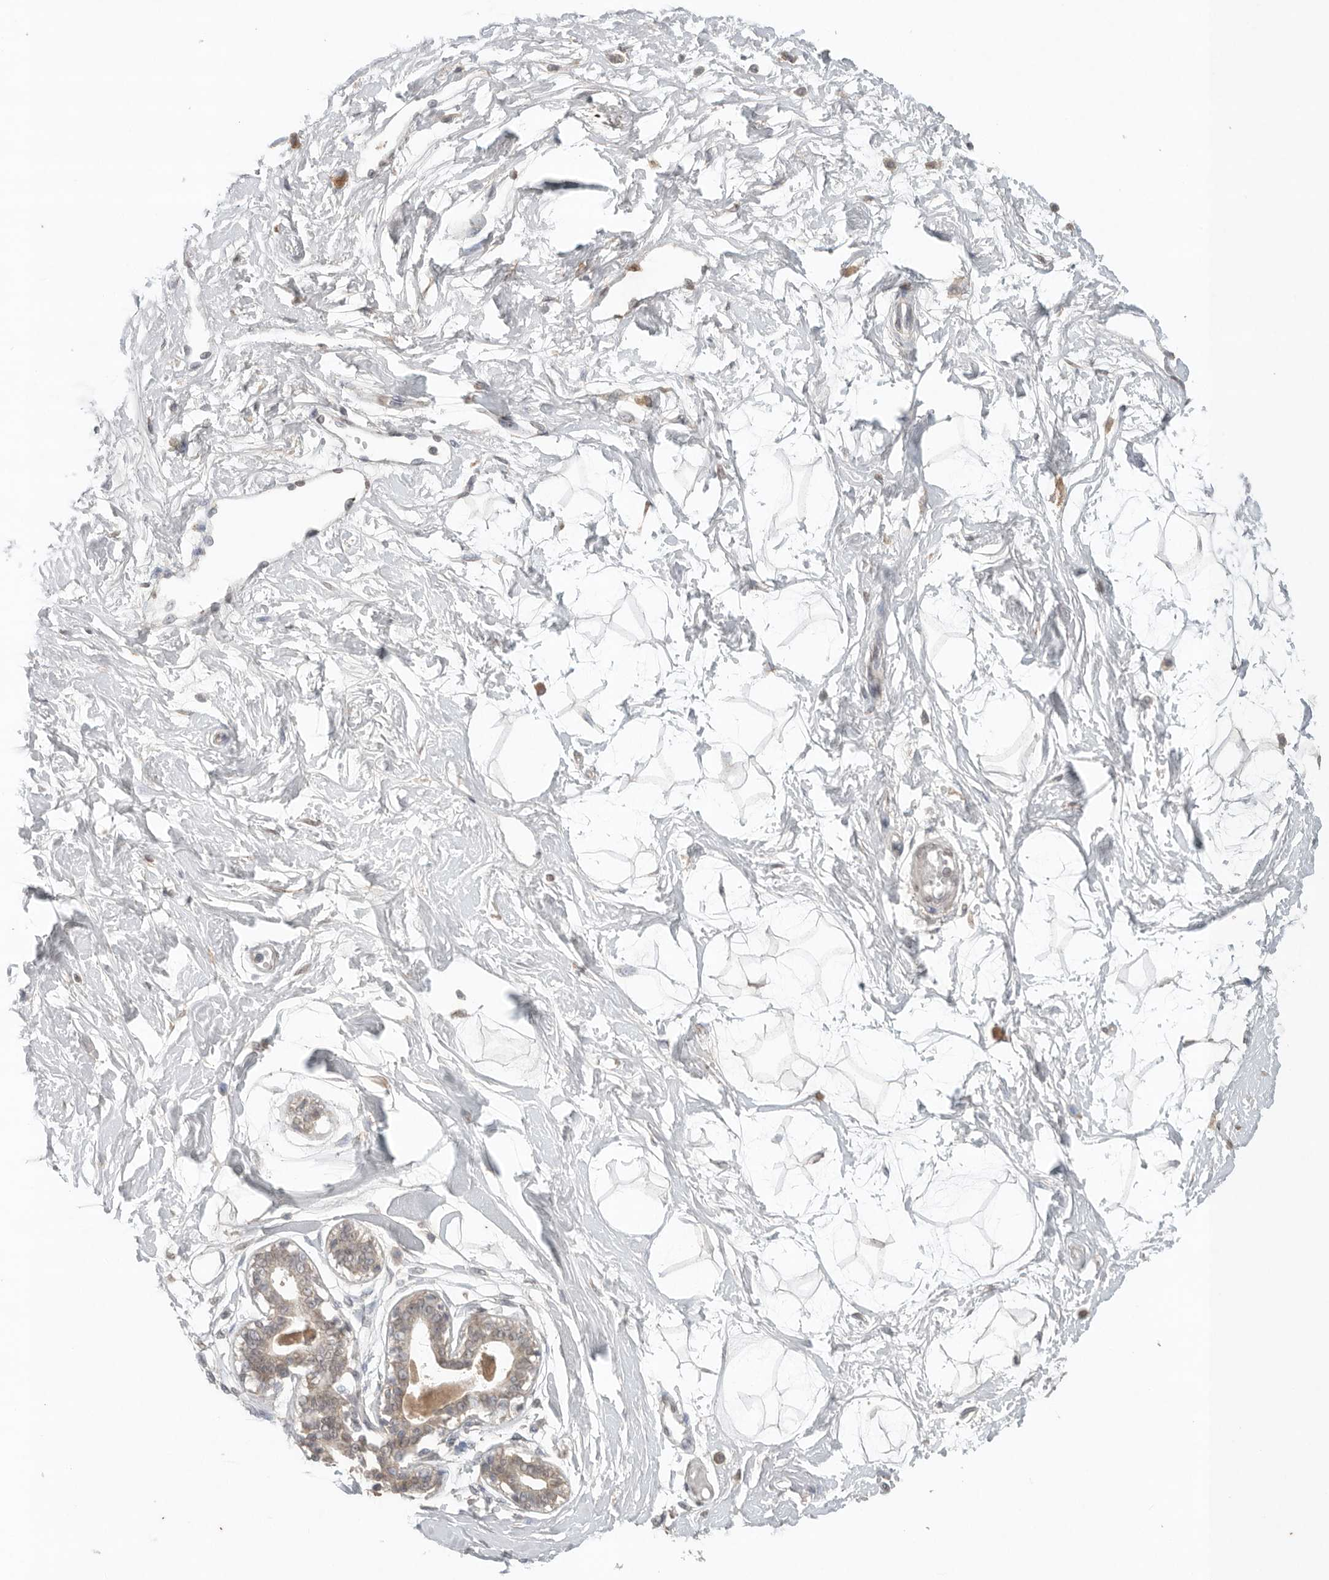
{"staining": {"intensity": "negative", "quantity": "none", "location": "none"}, "tissue": "breast", "cell_type": "Adipocytes", "image_type": "normal", "snomed": [{"axis": "morphology", "description": "Normal tissue, NOS"}, {"axis": "topography", "description": "Breast"}], "caption": "An immunohistochemistry photomicrograph of unremarkable breast is shown. There is no staining in adipocytes of breast. (Stains: DAB IHC with hematoxylin counter stain, Microscopy: brightfield microscopy at high magnification).", "gene": "KLK5", "patient": {"sex": "female", "age": 45}}